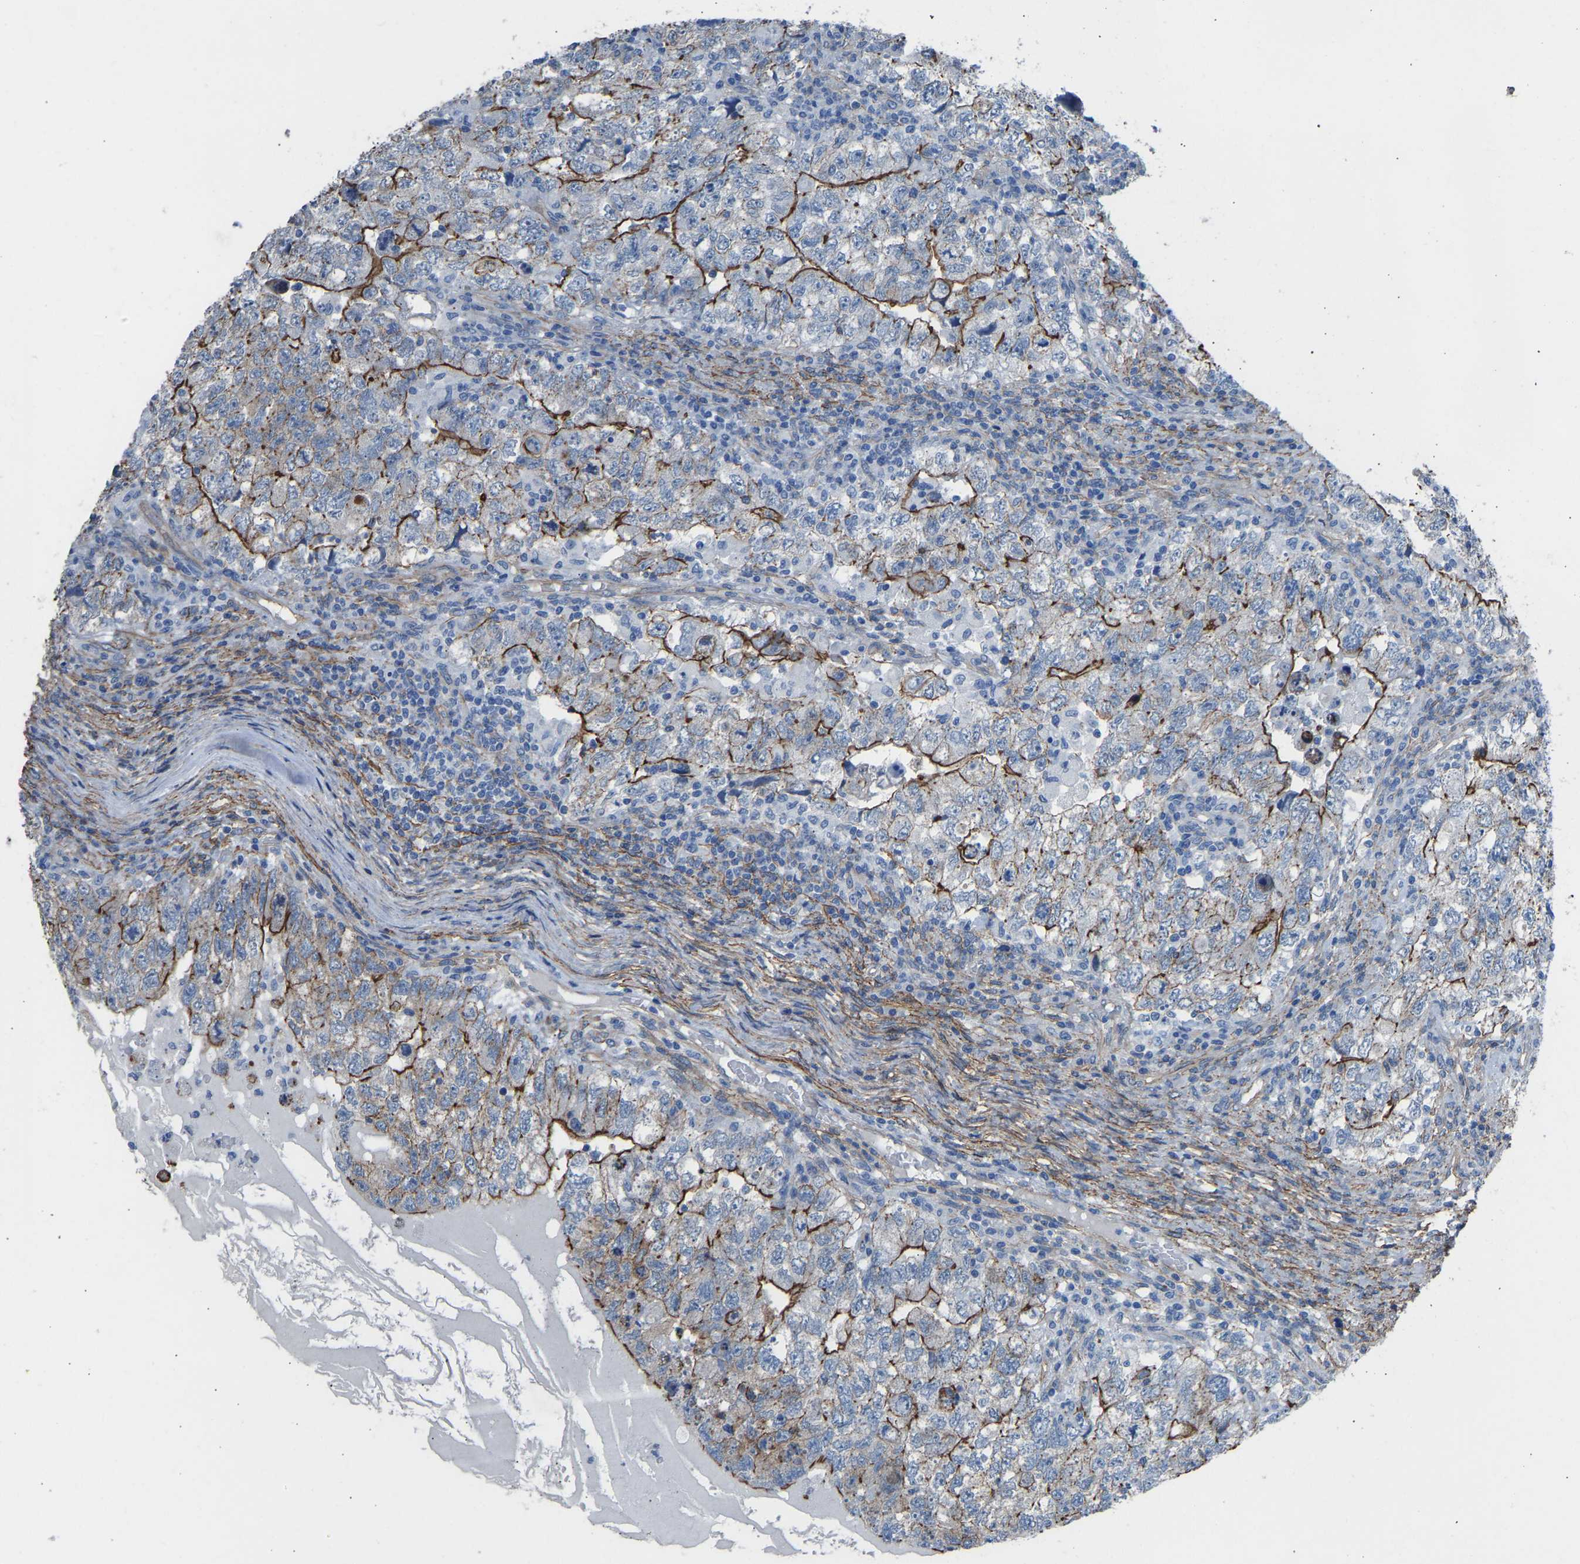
{"staining": {"intensity": "moderate", "quantity": ">75%", "location": "cytoplasmic/membranous"}, "tissue": "testis cancer", "cell_type": "Tumor cells", "image_type": "cancer", "snomed": [{"axis": "morphology", "description": "Carcinoma, Embryonal, NOS"}, {"axis": "topography", "description": "Testis"}], "caption": "About >75% of tumor cells in embryonal carcinoma (testis) exhibit moderate cytoplasmic/membranous protein positivity as visualized by brown immunohistochemical staining.", "gene": "MYH10", "patient": {"sex": "male", "age": 36}}